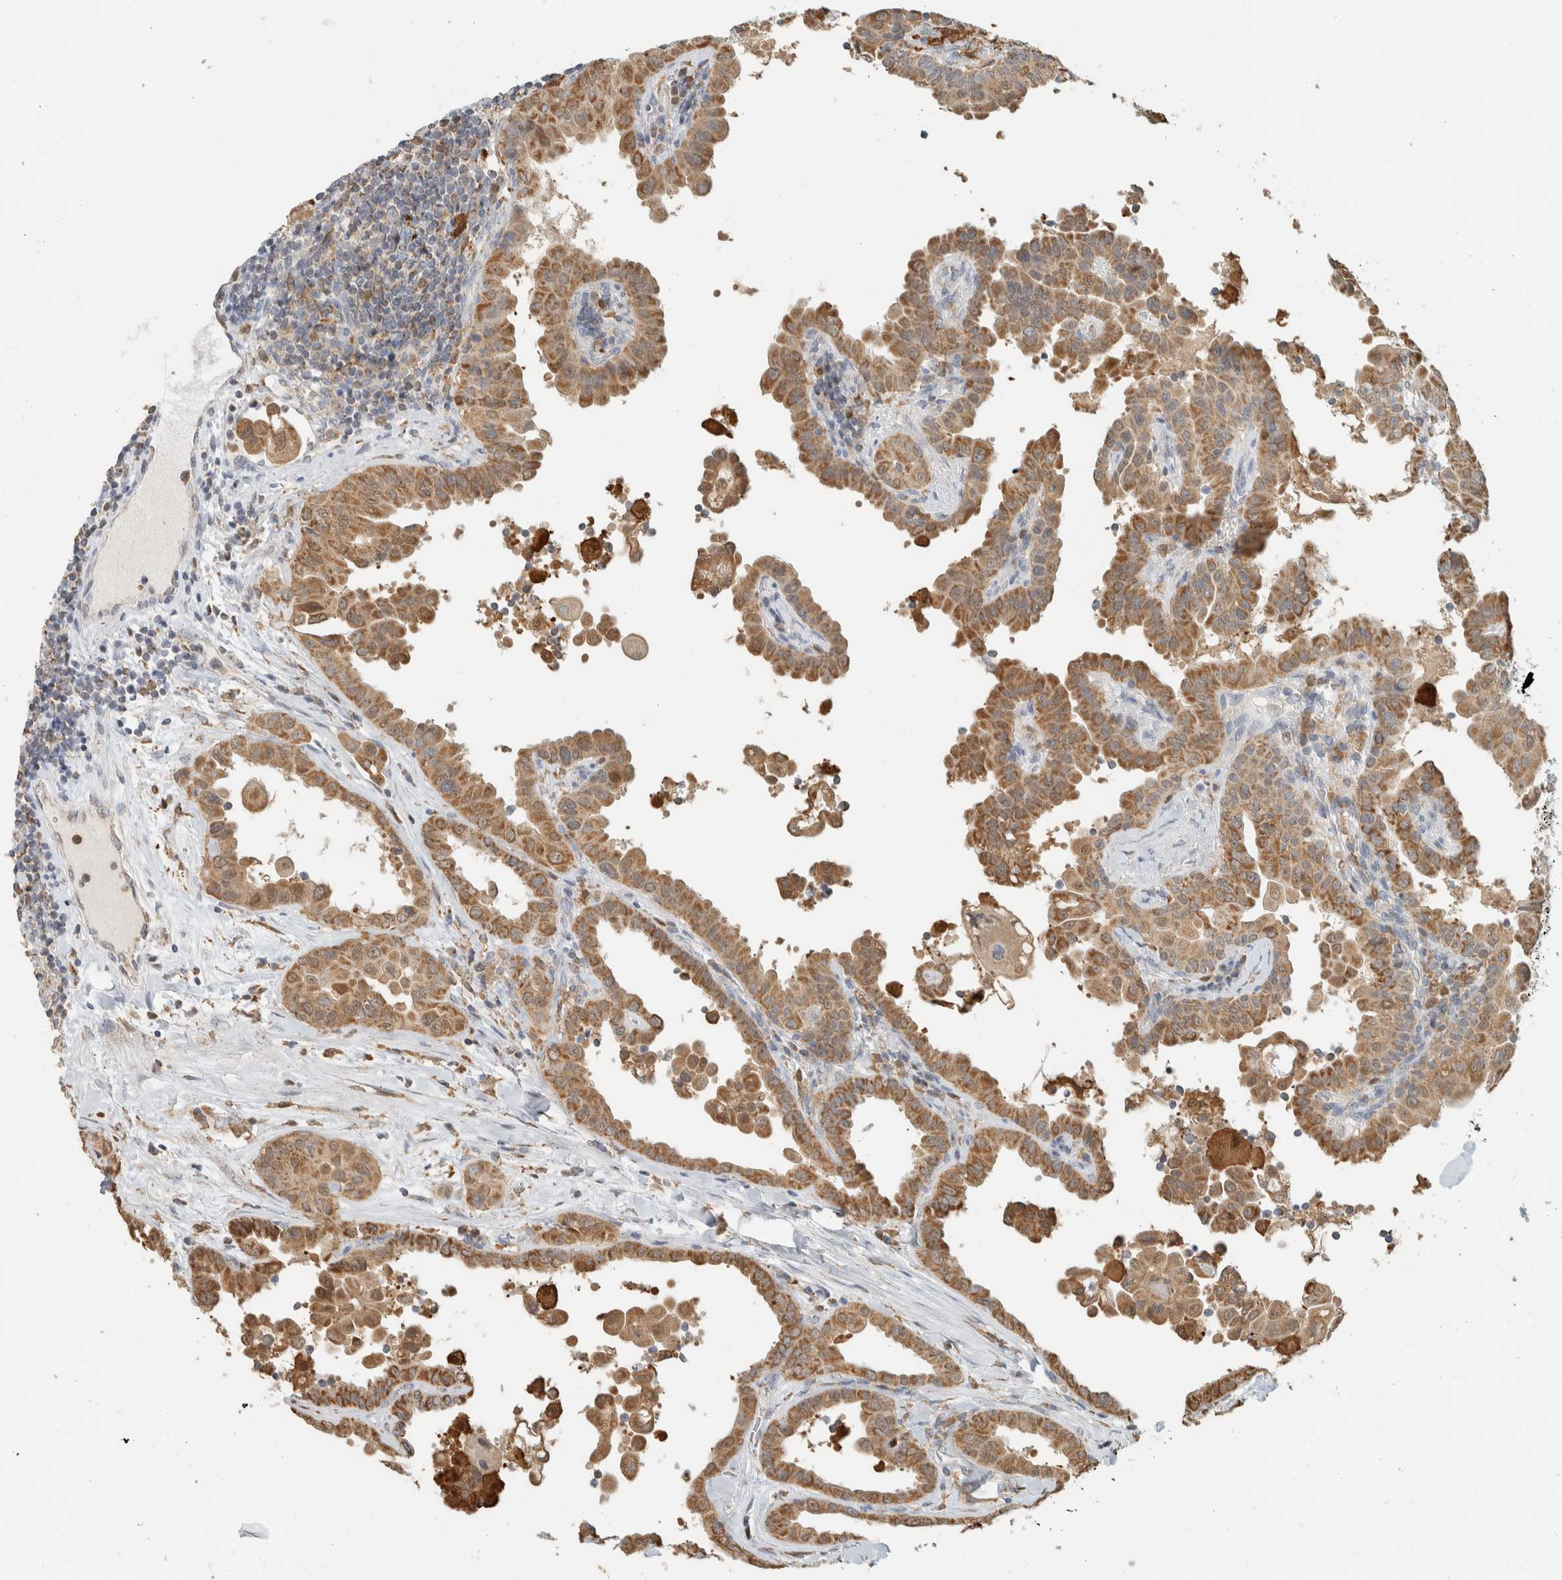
{"staining": {"intensity": "moderate", "quantity": ">75%", "location": "cytoplasmic/membranous"}, "tissue": "thyroid cancer", "cell_type": "Tumor cells", "image_type": "cancer", "snomed": [{"axis": "morphology", "description": "Papillary adenocarcinoma, NOS"}, {"axis": "topography", "description": "Thyroid gland"}], "caption": "Brown immunohistochemical staining in human papillary adenocarcinoma (thyroid) exhibits moderate cytoplasmic/membranous positivity in about >75% of tumor cells.", "gene": "CAPG", "patient": {"sex": "male", "age": 33}}